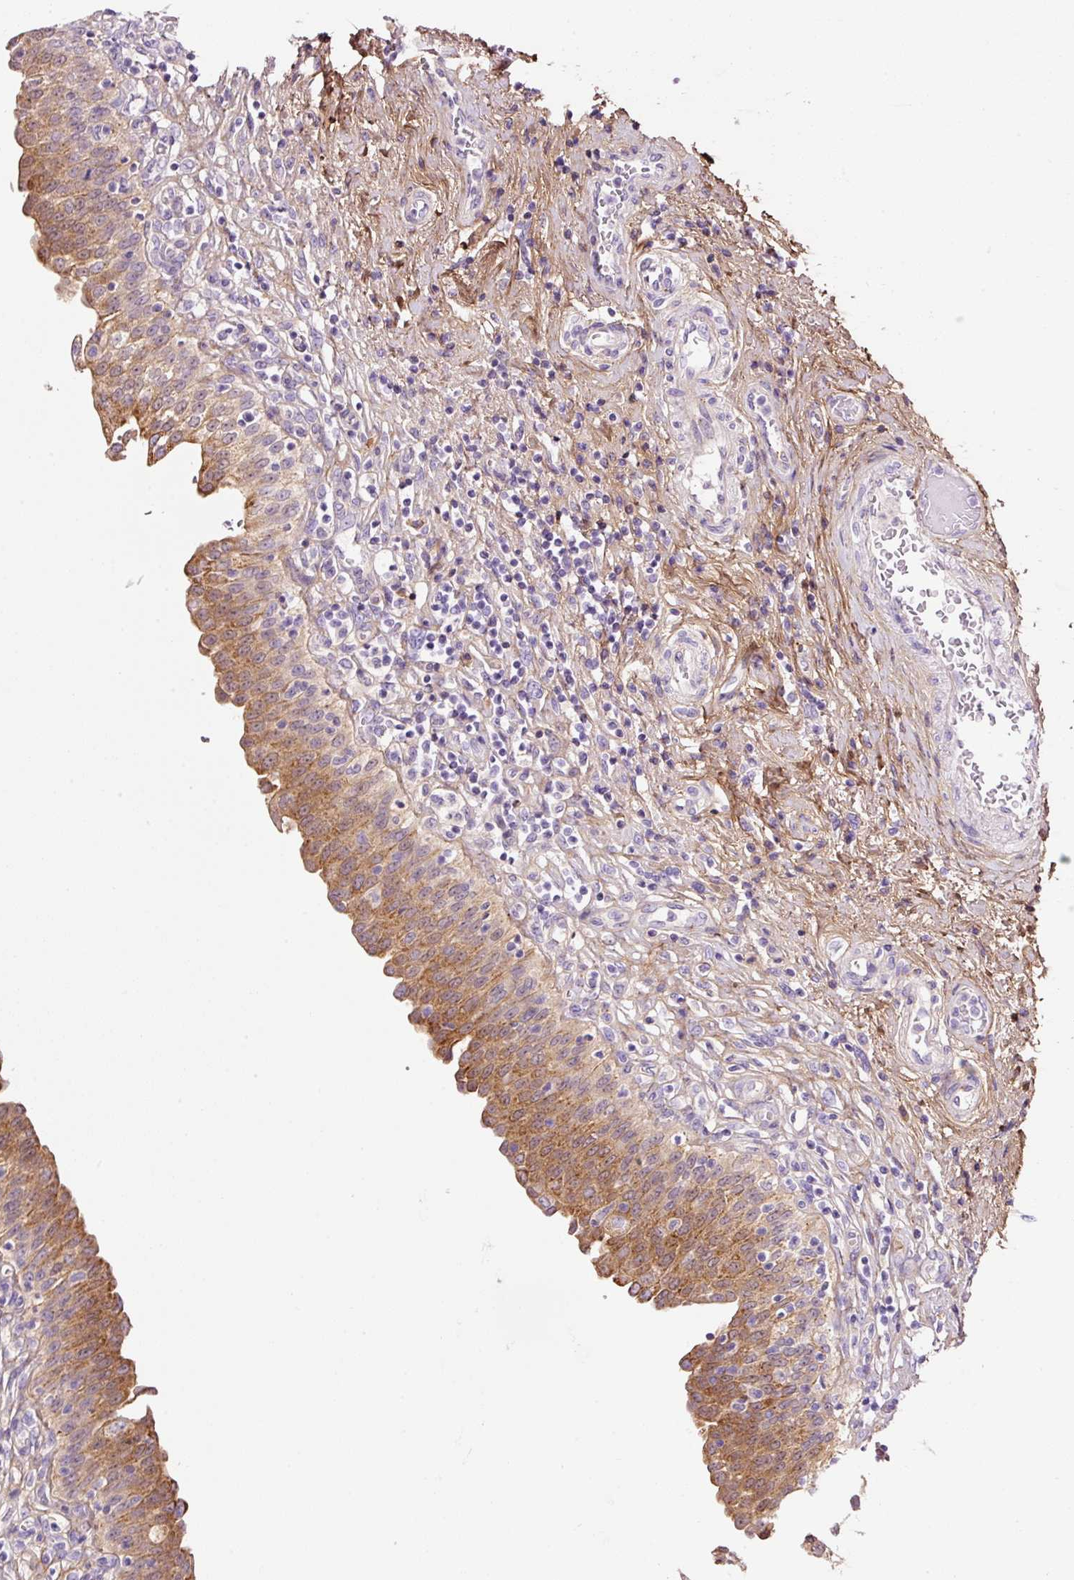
{"staining": {"intensity": "moderate", "quantity": "25%-75%", "location": "cytoplasmic/membranous"}, "tissue": "urinary bladder", "cell_type": "Urothelial cells", "image_type": "normal", "snomed": [{"axis": "morphology", "description": "Normal tissue, NOS"}, {"axis": "topography", "description": "Urinary bladder"}], "caption": "Immunohistochemistry (IHC) (DAB (3,3'-diaminobenzidine)) staining of unremarkable human urinary bladder reveals moderate cytoplasmic/membranous protein staining in about 25%-75% of urothelial cells.", "gene": "SOS2", "patient": {"sex": "male", "age": 71}}